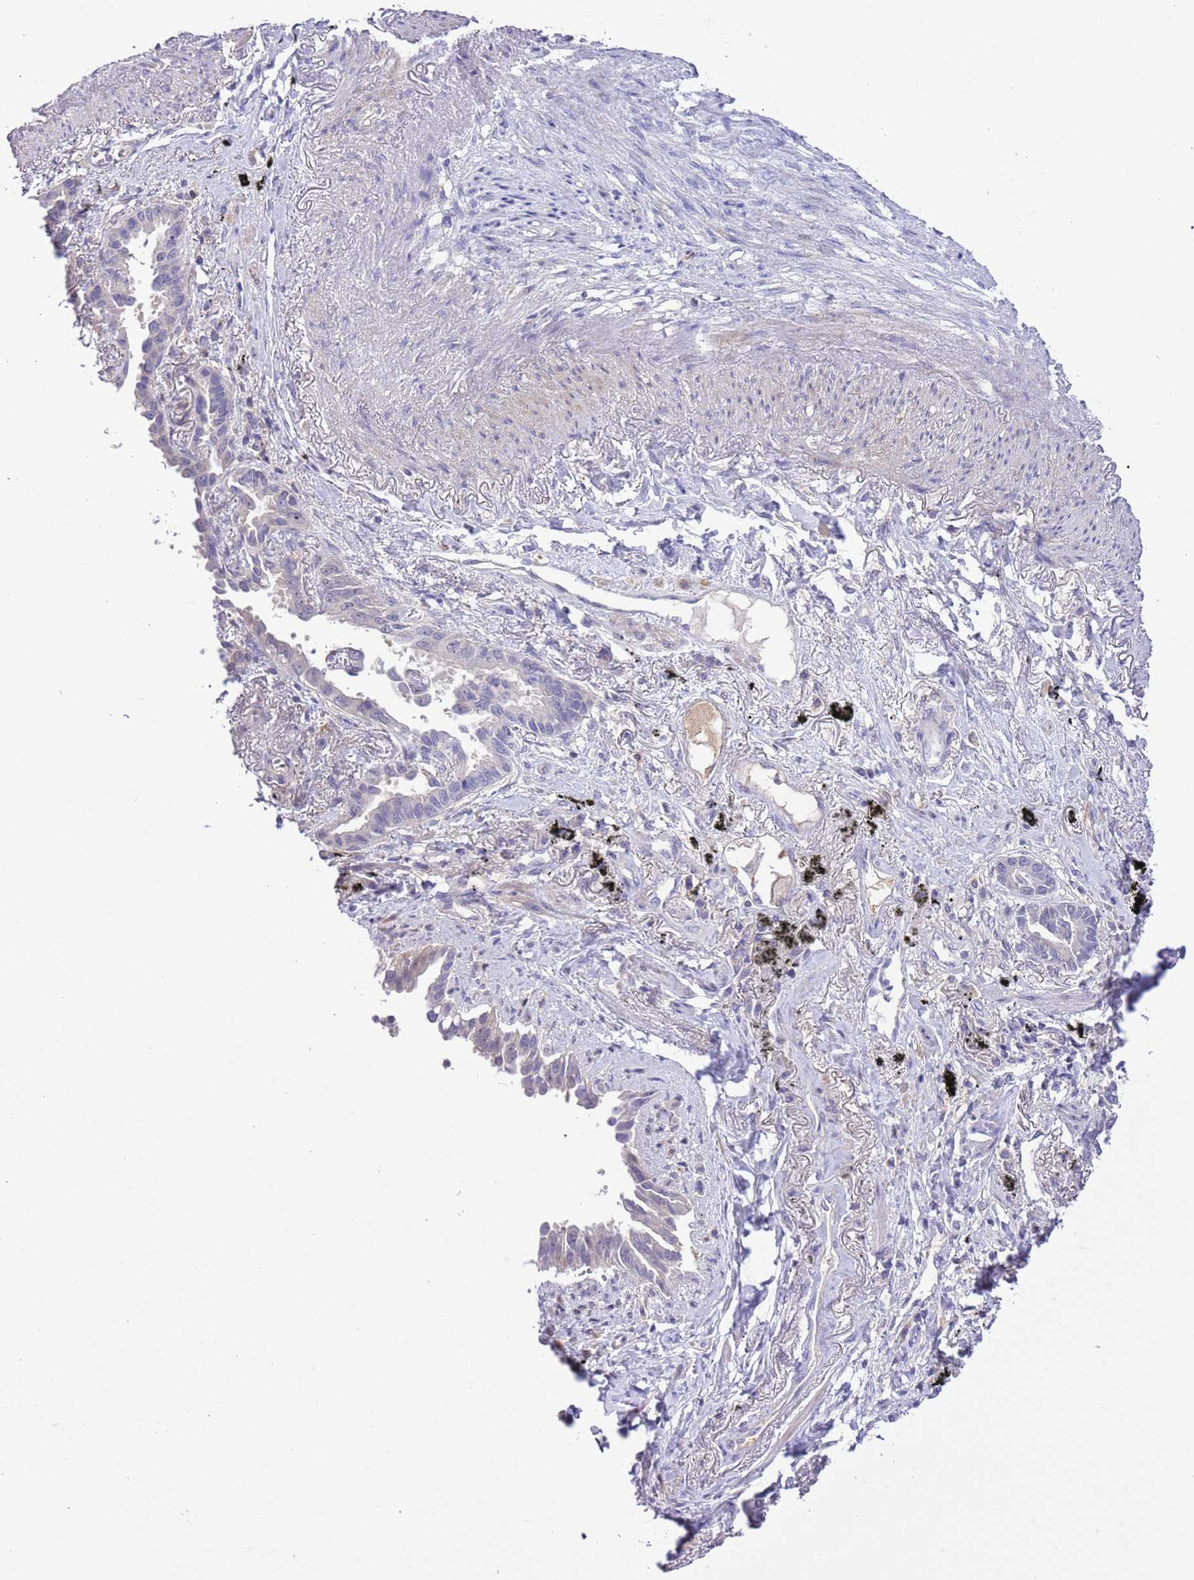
{"staining": {"intensity": "negative", "quantity": "none", "location": "none"}, "tissue": "lung cancer", "cell_type": "Tumor cells", "image_type": "cancer", "snomed": [{"axis": "morphology", "description": "Adenocarcinoma, NOS"}, {"axis": "topography", "description": "Lung"}], "caption": "High magnification brightfield microscopy of lung cancer (adenocarcinoma) stained with DAB (brown) and counterstained with hematoxylin (blue): tumor cells show no significant staining.", "gene": "PRR32", "patient": {"sex": "male", "age": 67}}